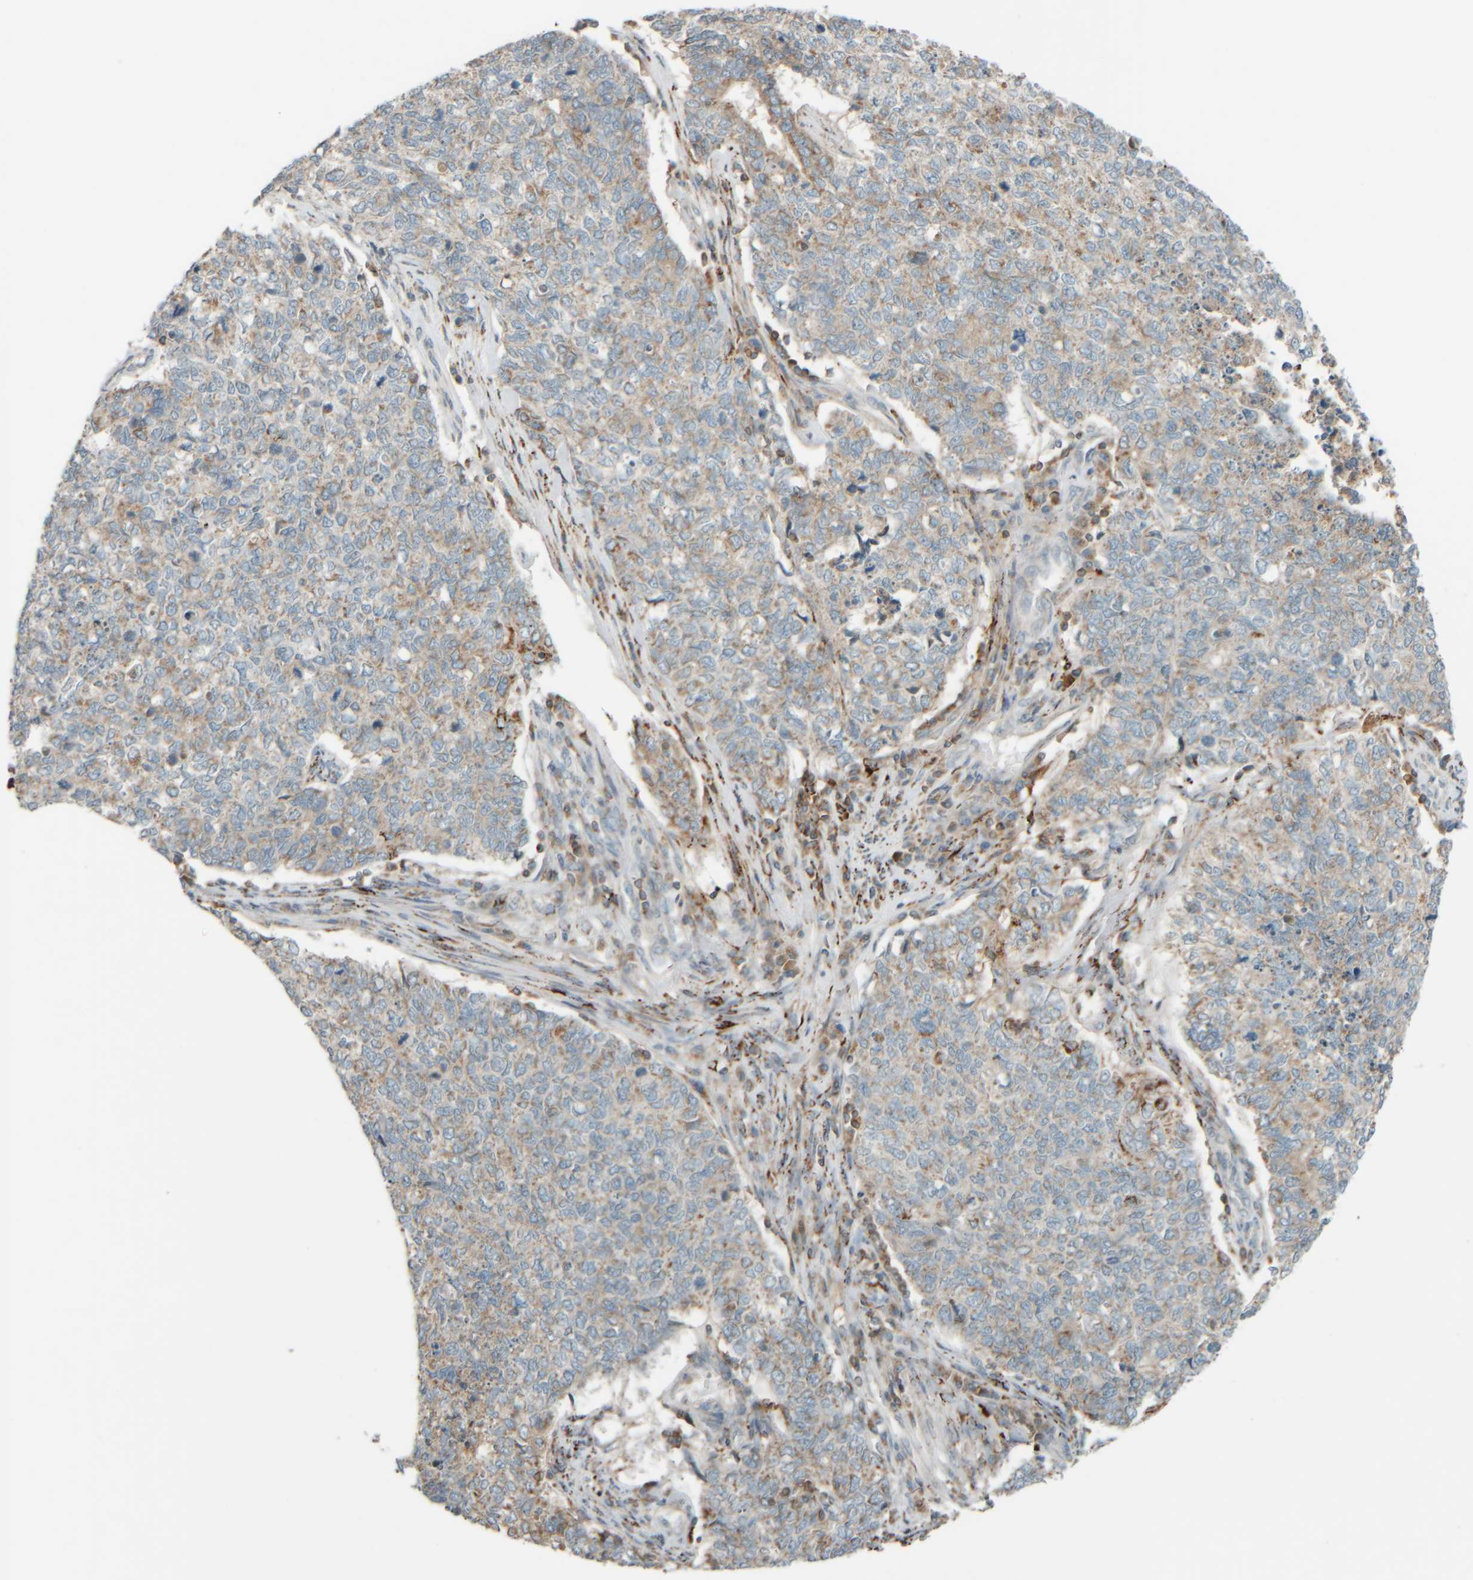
{"staining": {"intensity": "weak", "quantity": "25%-75%", "location": "cytoplasmic/membranous"}, "tissue": "cervical cancer", "cell_type": "Tumor cells", "image_type": "cancer", "snomed": [{"axis": "morphology", "description": "Squamous cell carcinoma, NOS"}, {"axis": "topography", "description": "Cervix"}], "caption": "High-magnification brightfield microscopy of cervical cancer (squamous cell carcinoma) stained with DAB (brown) and counterstained with hematoxylin (blue). tumor cells exhibit weak cytoplasmic/membranous expression is appreciated in about25%-75% of cells. (Stains: DAB in brown, nuclei in blue, Microscopy: brightfield microscopy at high magnification).", "gene": "SPAG5", "patient": {"sex": "female", "age": 63}}